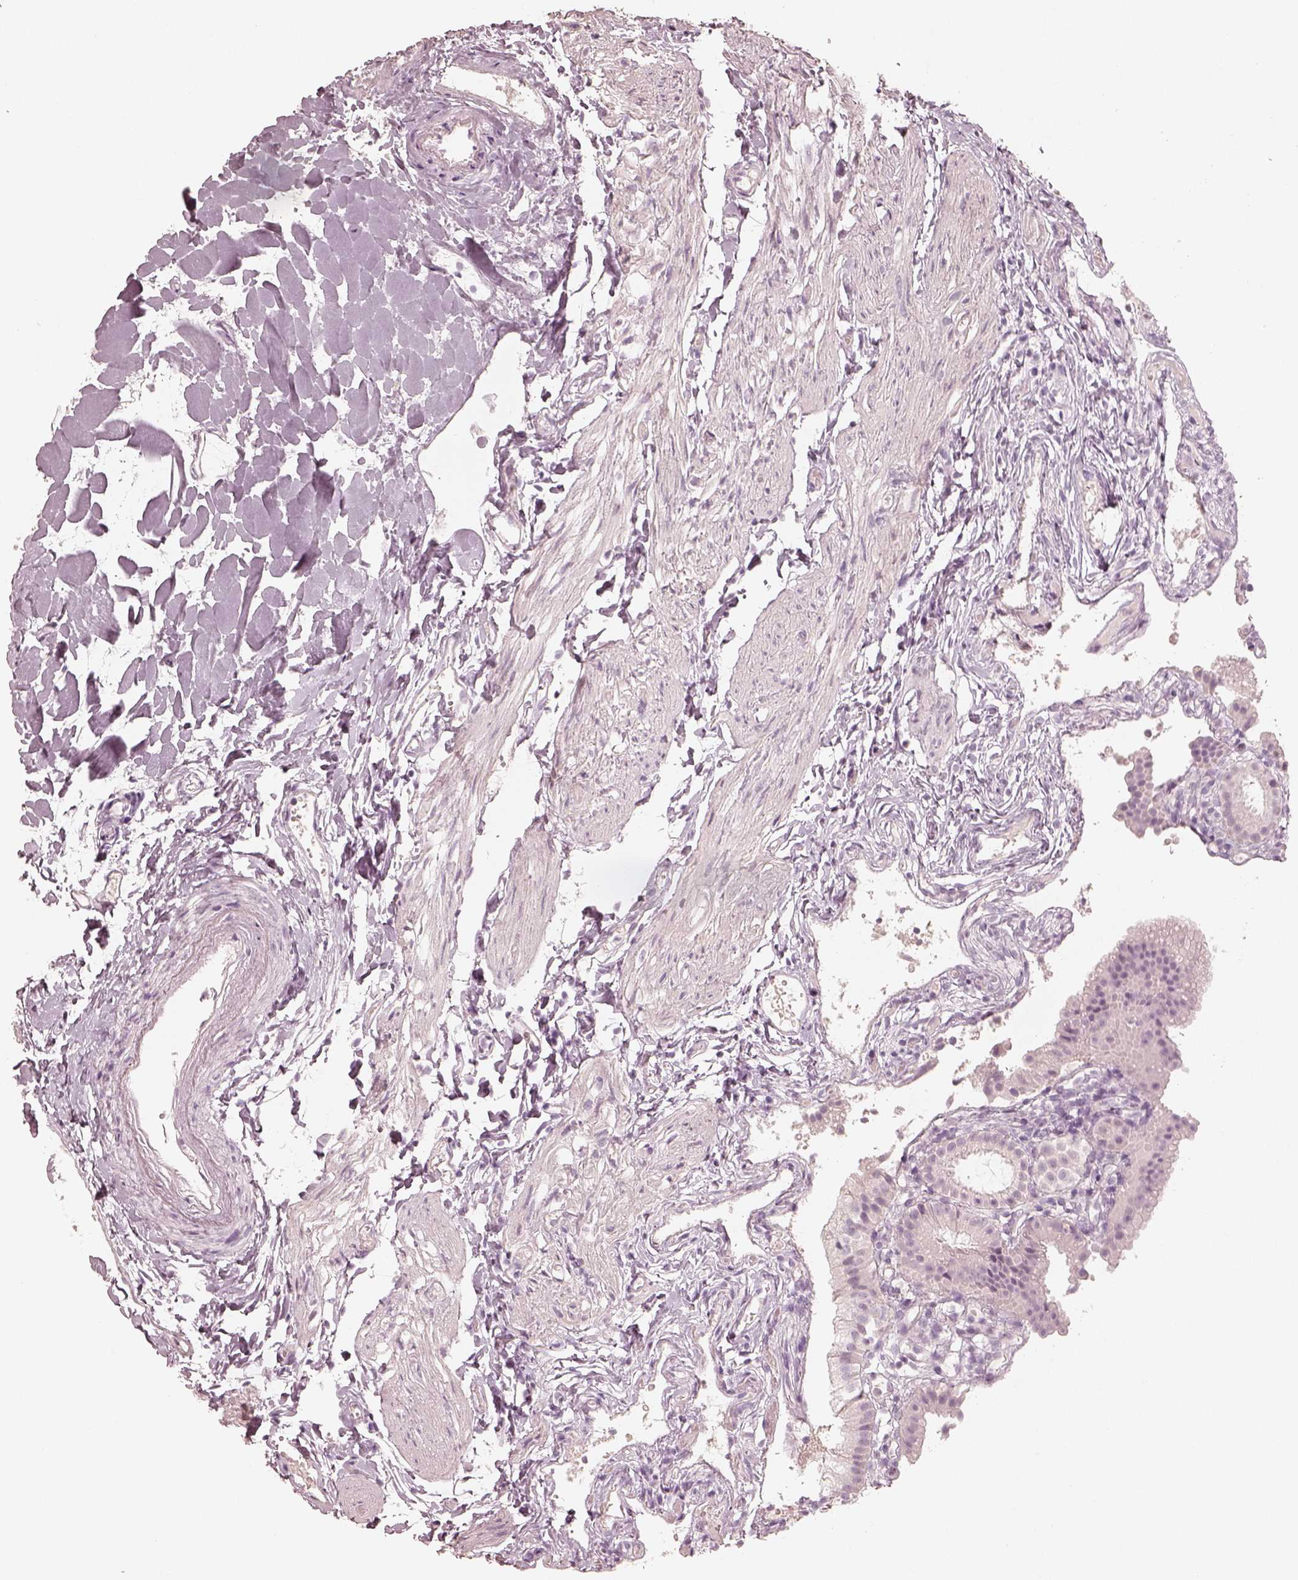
{"staining": {"intensity": "negative", "quantity": "none", "location": "none"}, "tissue": "gallbladder", "cell_type": "Glandular cells", "image_type": "normal", "snomed": [{"axis": "morphology", "description": "Normal tissue, NOS"}, {"axis": "topography", "description": "Gallbladder"}], "caption": "Immunohistochemistry (IHC) of normal gallbladder exhibits no positivity in glandular cells.", "gene": "KRT82", "patient": {"sex": "female", "age": 47}}